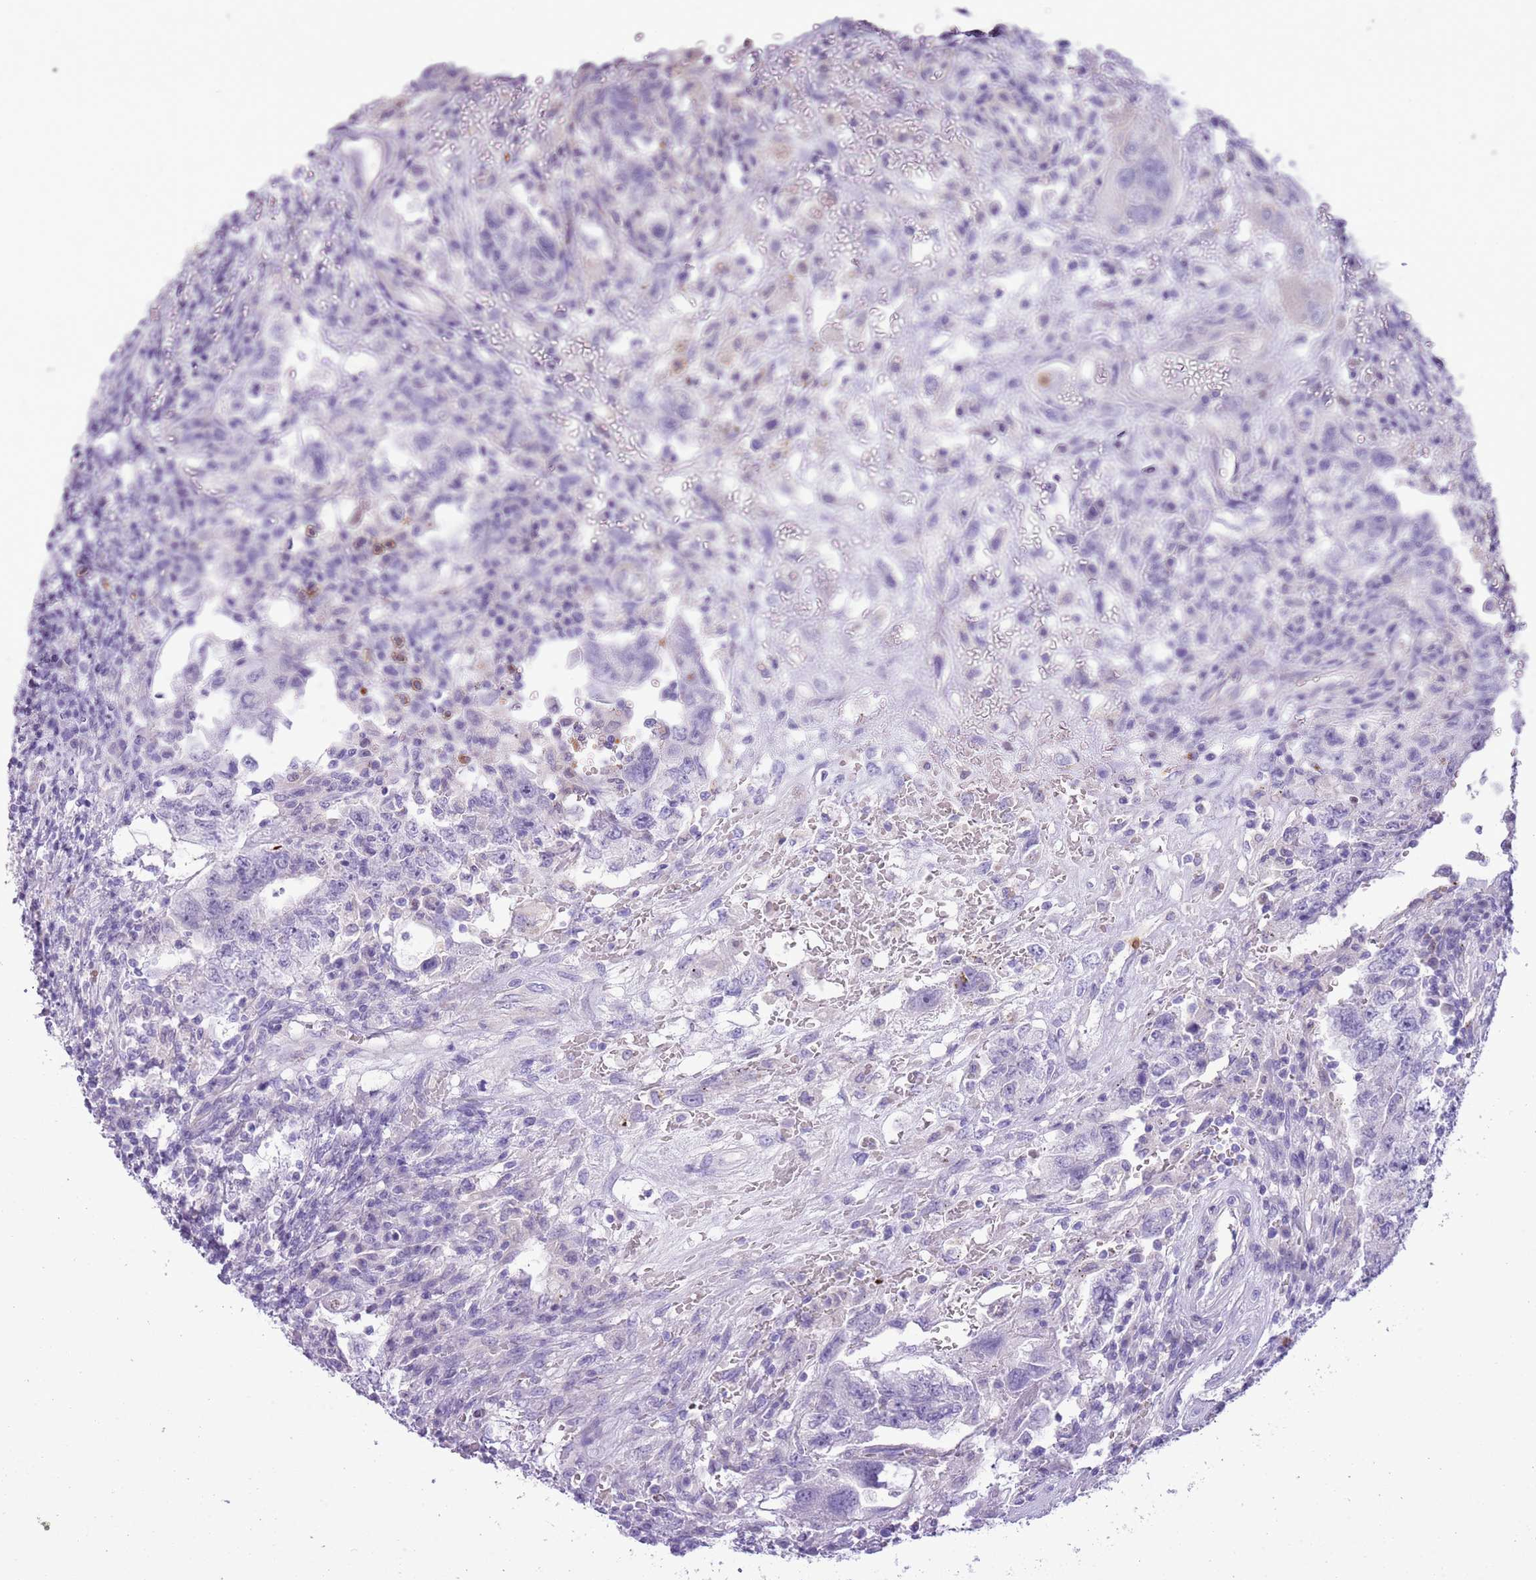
{"staining": {"intensity": "negative", "quantity": "none", "location": "none"}, "tissue": "testis cancer", "cell_type": "Tumor cells", "image_type": "cancer", "snomed": [{"axis": "morphology", "description": "Carcinoma, Embryonal, NOS"}, {"axis": "topography", "description": "Testis"}], "caption": "This photomicrograph is of embryonal carcinoma (testis) stained with immunohistochemistry (IHC) to label a protein in brown with the nuclei are counter-stained blue. There is no staining in tumor cells.", "gene": "OR6M1", "patient": {"sex": "male", "age": 26}}